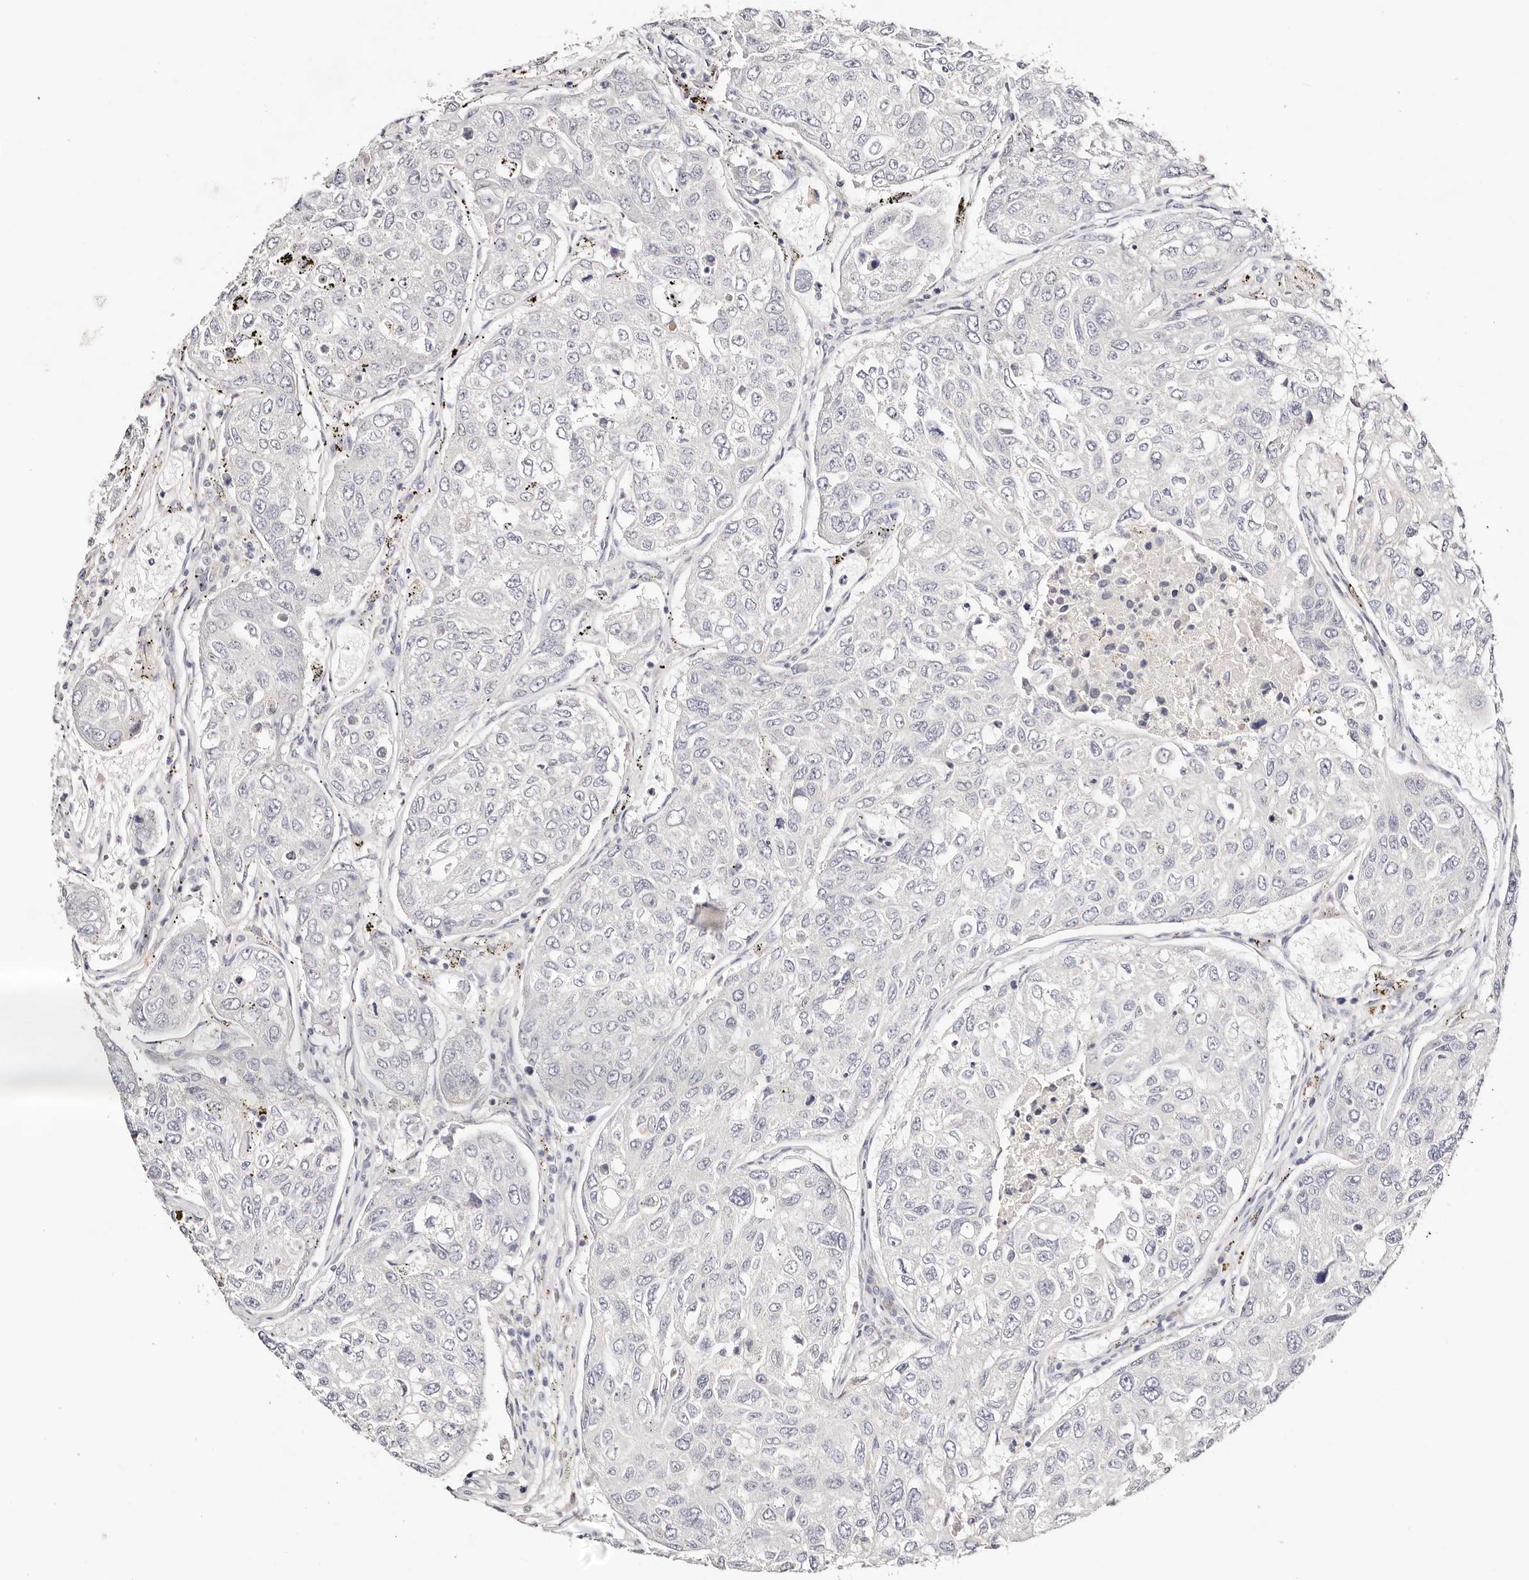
{"staining": {"intensity": "negative", "quantity": "none", "location": "none"}, "tissue": "urothelial cancer", "cell_type": "Tumor cells", "image_type": "cancer", "snomed": [{"axis": "morphology", "description": "Urothelial carcinoma, High grade"}, {"axis": "topography", "description": "Lymph node"}, {"axis": "topography", "description": "Urinary bladder"}], "caption": "Immunohistochemistry (IHC) of human urothelial cancer reveals no positivity in tumor cells. The staining is performed using DAB (3,3'-diaminobenzidine) brown chromogen with nuclei counter-stained in using hematoxylin.", "gene": "DNASE1", "patient": {"sex": "male", "age": 51}}